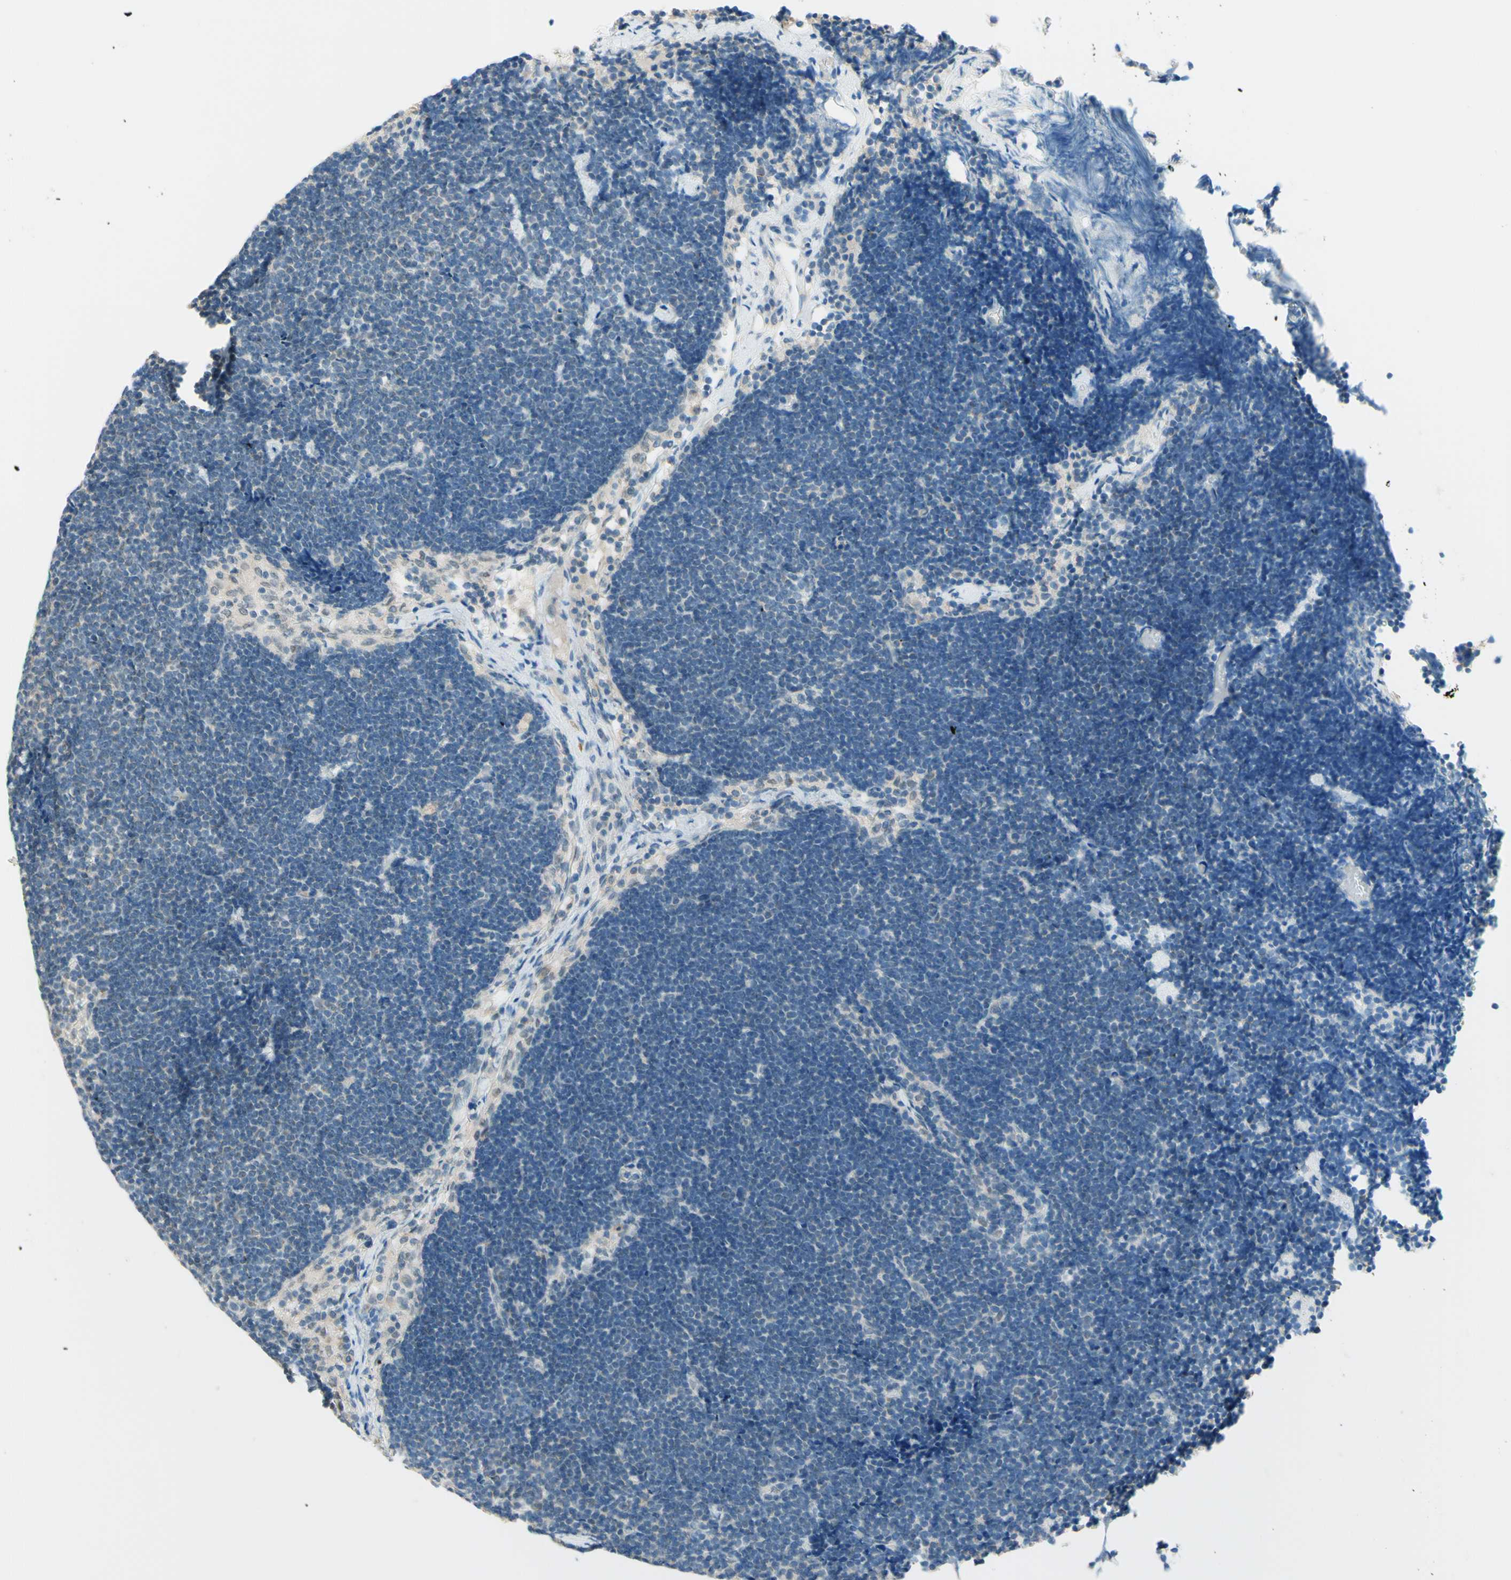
{"staining": {"intensity": "negative", "quantity": "none", "location": "none"}, "tissue": "lymph node", "cell_type": "Germinal center cells", "image_type": "normal", "snomed": [{"axis": "morphology", "description": "Normal tissue, NOS"}, {"axis": "topography", "description": "Lymph node"}], "caption": "High magnification brightfield microscopy of benign lymph node stained with DAB (brown) and counterstained with hematoxylin (blue): germinal center cells show no significant staining.", "gene": "JPH1", "patient": {"sex": "male", "age": 63}}